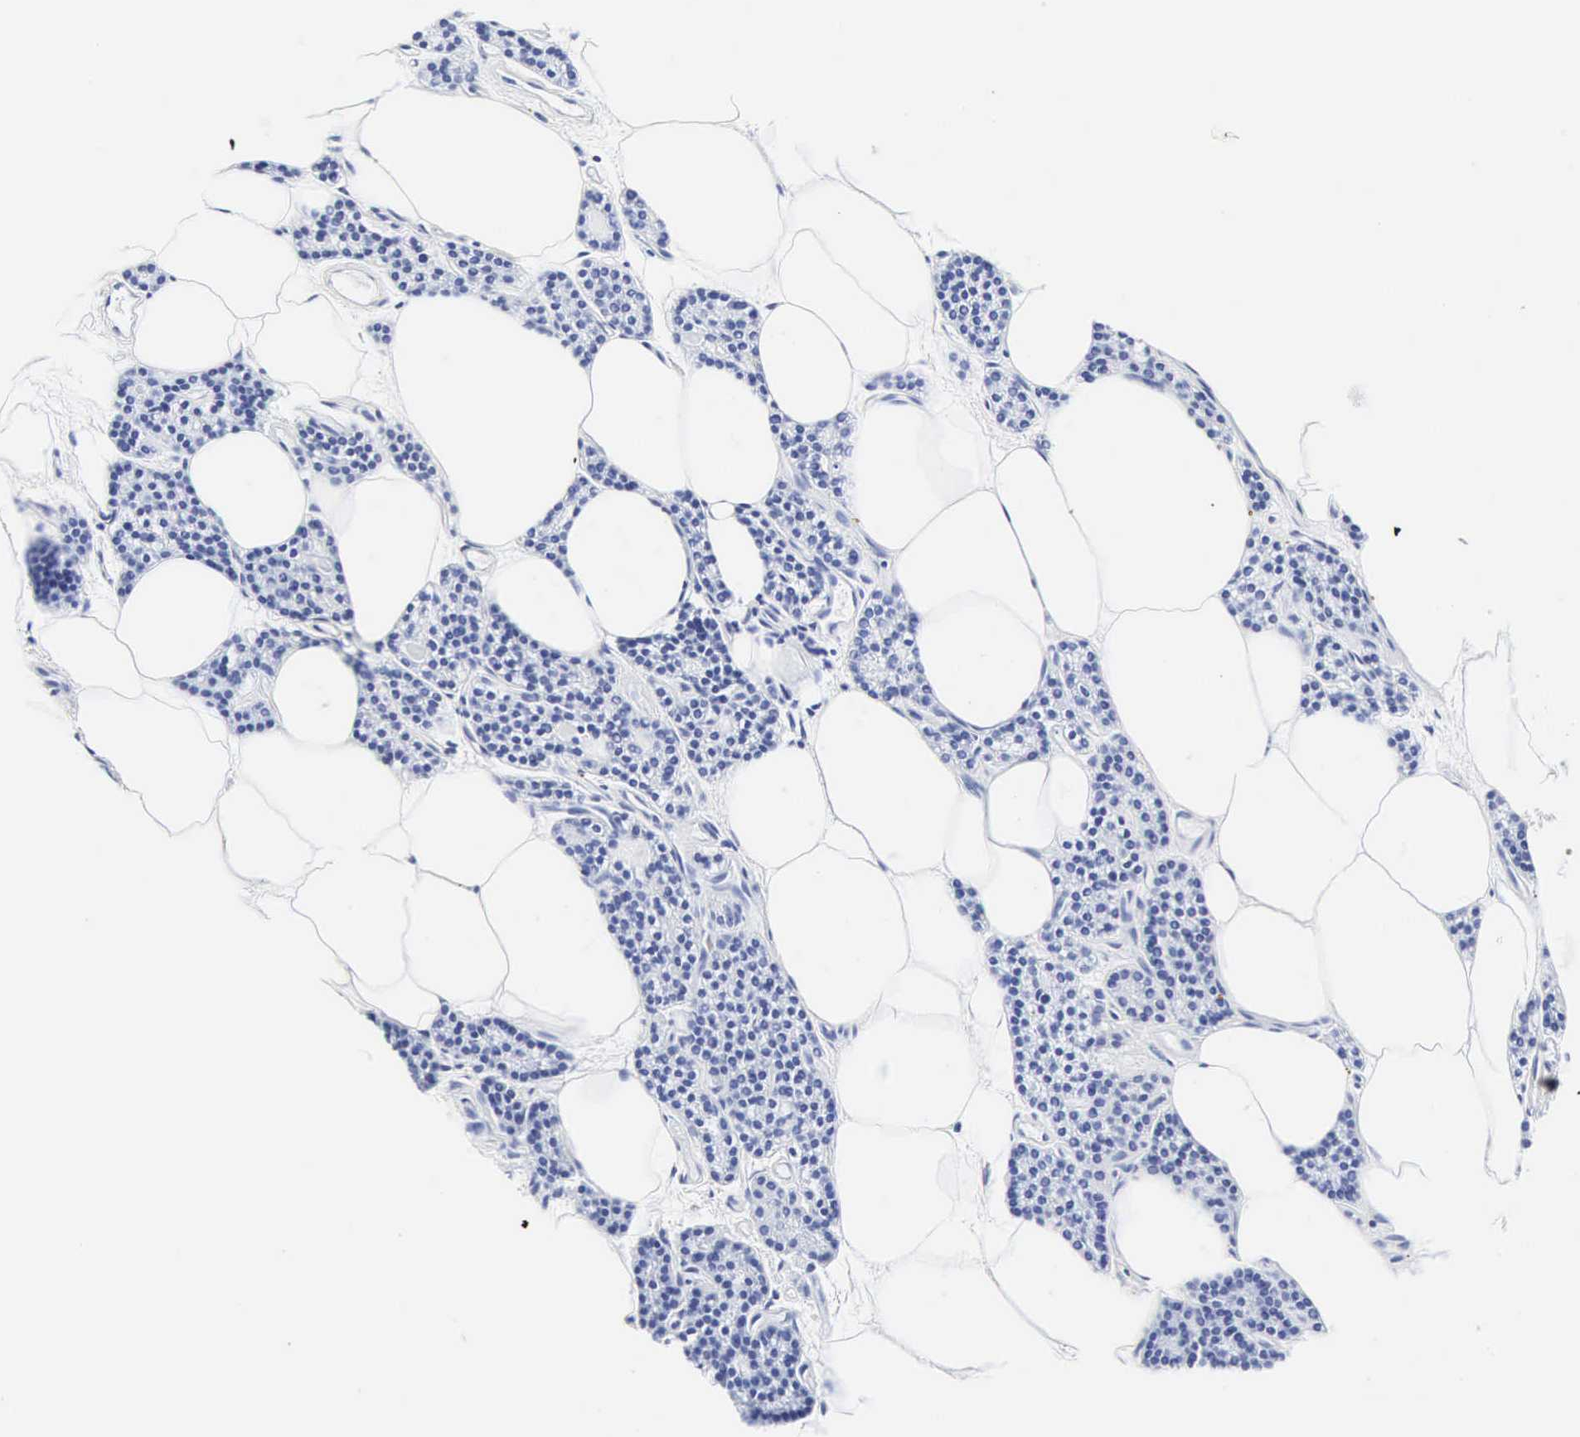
{"staining": {"intensity": "negative", "quantity": "none", "location": "none"}, "tissue": "parathyroid gland", "cell_type": "Glandular cells", "image_type": "normal", "snomed": [{"axis": "morphology", "description": "Normal tissue, NOS"}, {"axis": "topography", "description": "Parathyroid gland"}], "caption": "High power microscopy photomicrograph of an IHC micrograph of normal parathyroid gland, revealing no significant positivity in glandular cells.", "gene": "INS", "patient": {"sex": "male", "age": 54}}